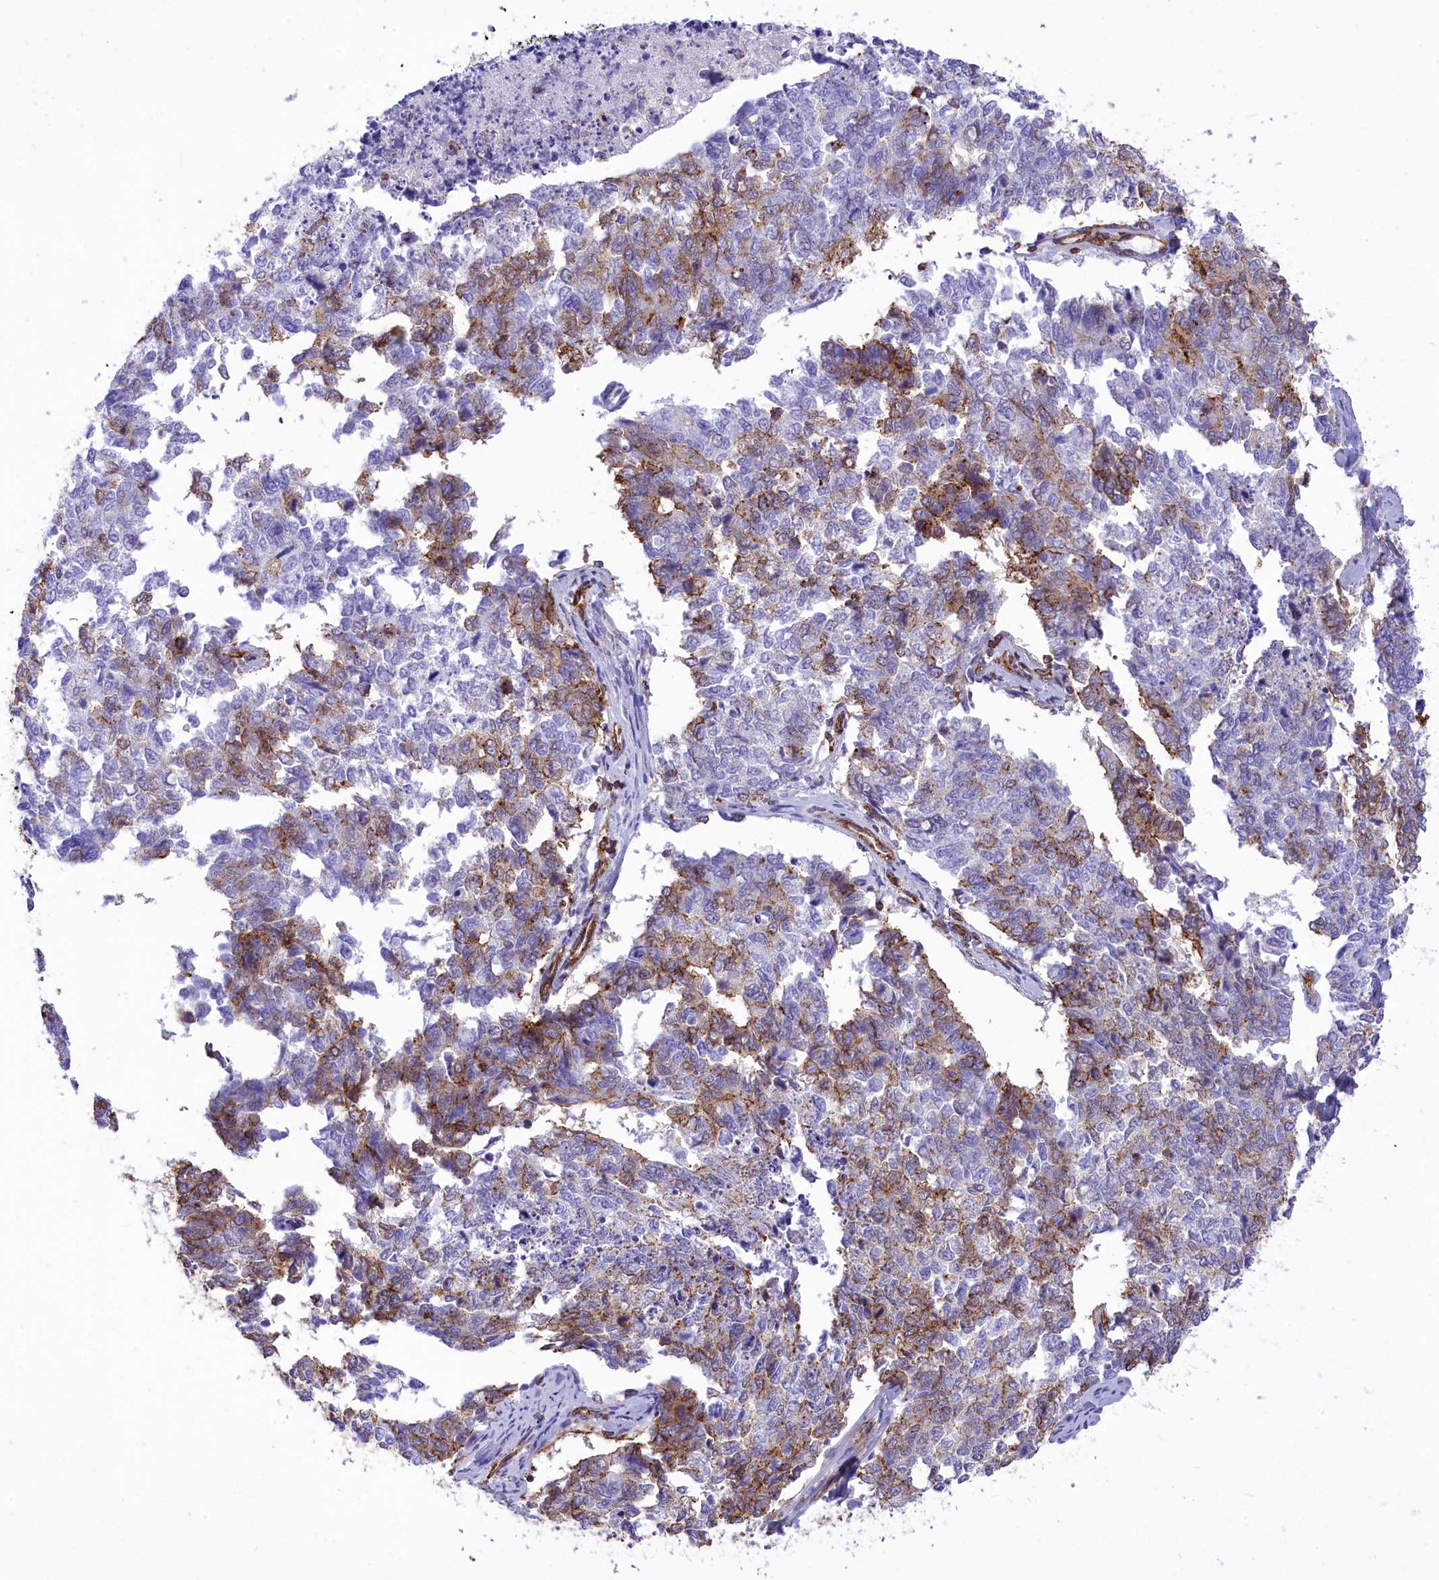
{"staining": {"intensity": "moderate", "quantity": "<25%", "location": "cytoplasmic/membranous"}, "tissue": "cervical cancer", "cell_type": "Tumor cells", "image_type": "cancer", "snomed": [{"axis": "morphology", "description": "Squamous cell carcinoma, NOS"}, {"axis": "topography", "description": "Cervix"}], "caption": "A low amount of moderate cytoplasmic/membranous staining is identified in about <25% of tumor cells in squamous cell carcinoma (cervical) tissue. (DAB (3,3'-diaminobenzidine) = brown stain, brightfield microscopy at high magnification).", "gene": "SEPTIN9", "patient": {"sex": "female", "age": 63}}